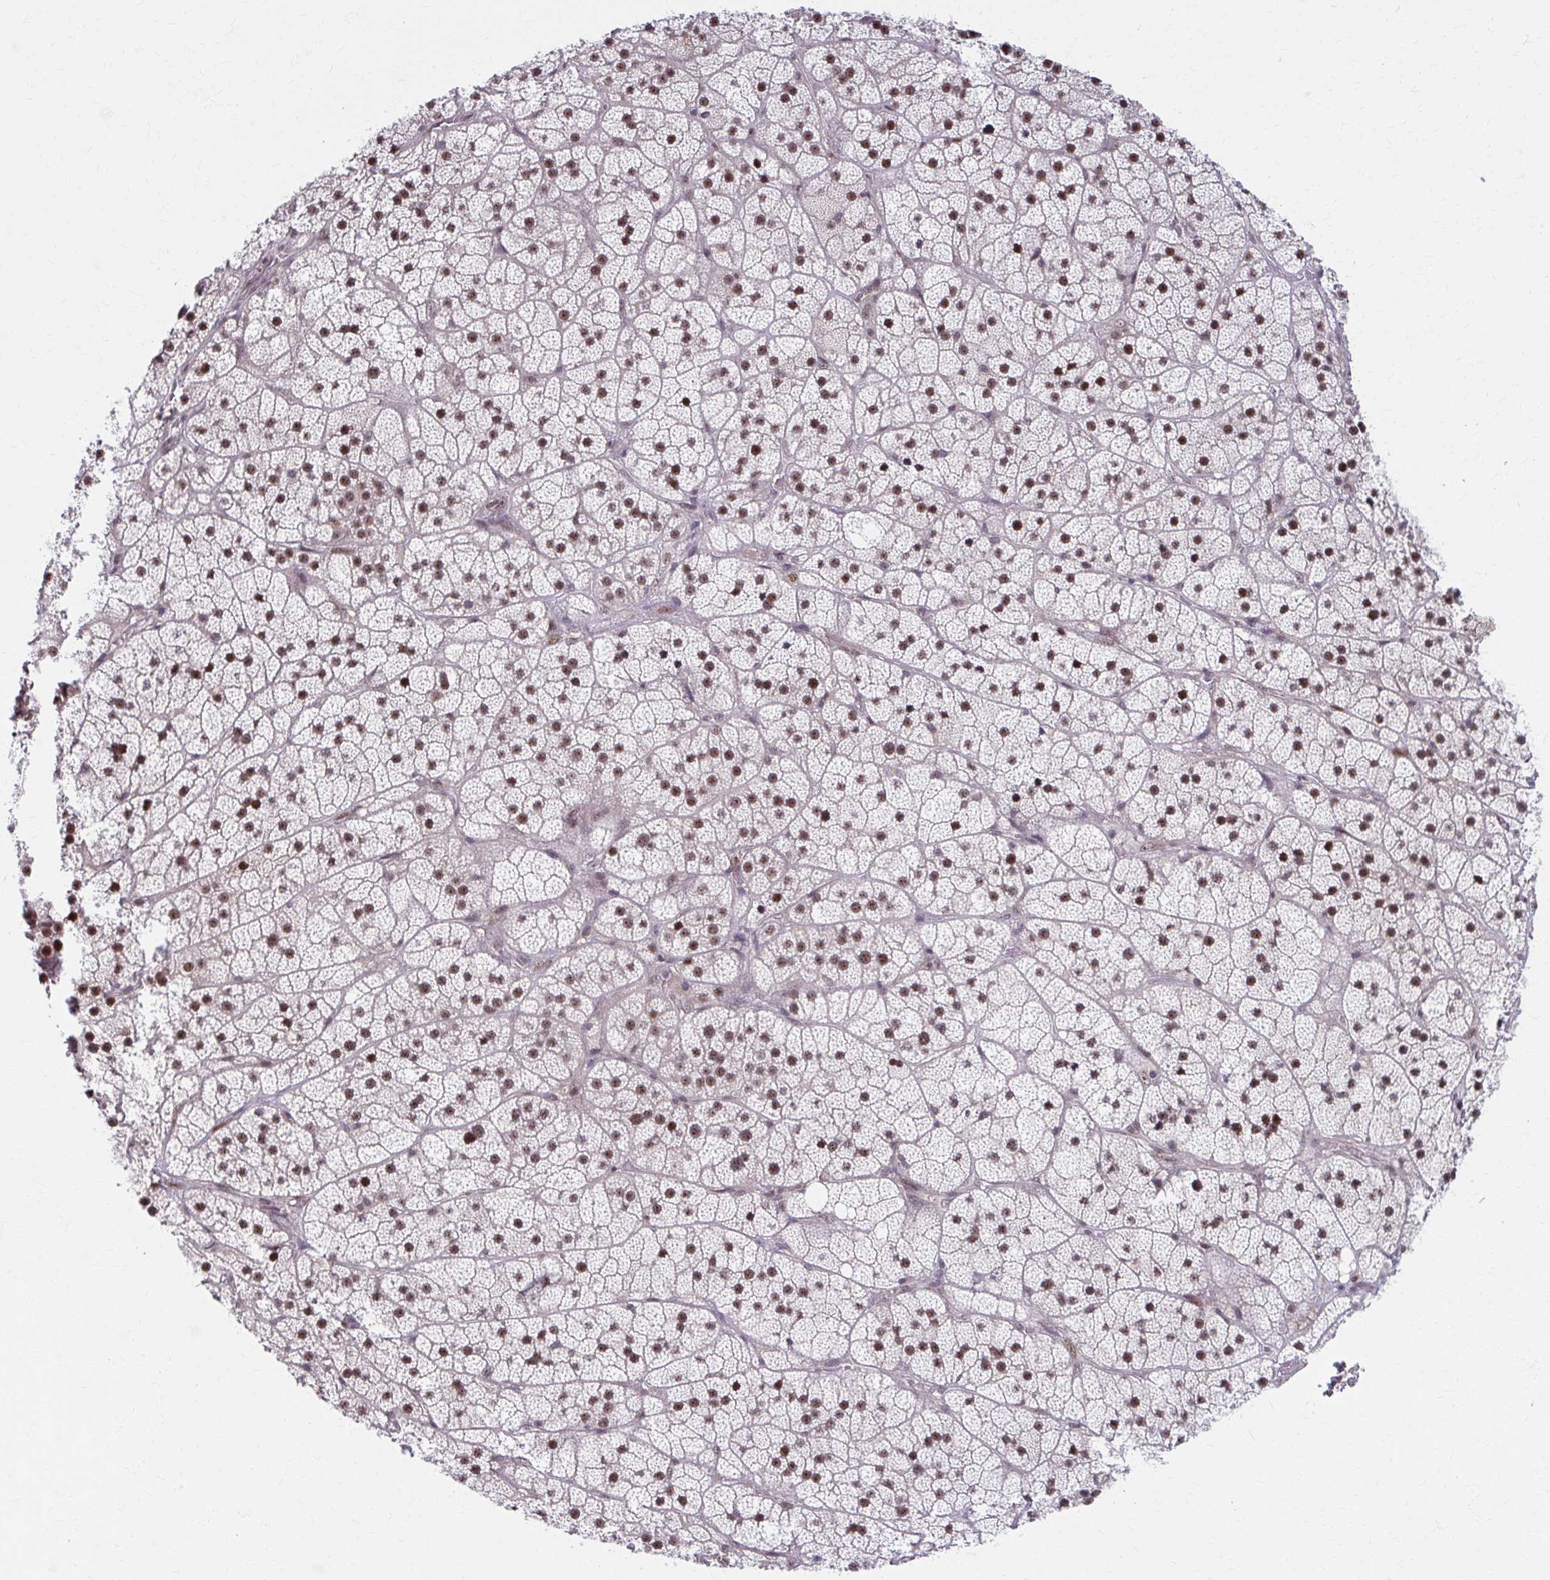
{"staining": {"intensity": "moderate", "quantity": ">75%", "location": "nuclear"}, "tissue": "adrenal gland", "cell_type": "Glandular cells", "image_type": "normal", "snomed": [{"axis": "morphology", "description": "Normal tissue, NOS"}, {"axis": "topography", "description": "Adrenal gland"}], "caption": "A medium amount of moderate nuclear positivity is appreciated in approximately >75% of glandular cells in unremarkable adrenal gland. (brown staining indicates protein expression, while blue staining denotes nuclei).", "gene": "SETBP1", "patient": {"sex": "male", "age": 57}}